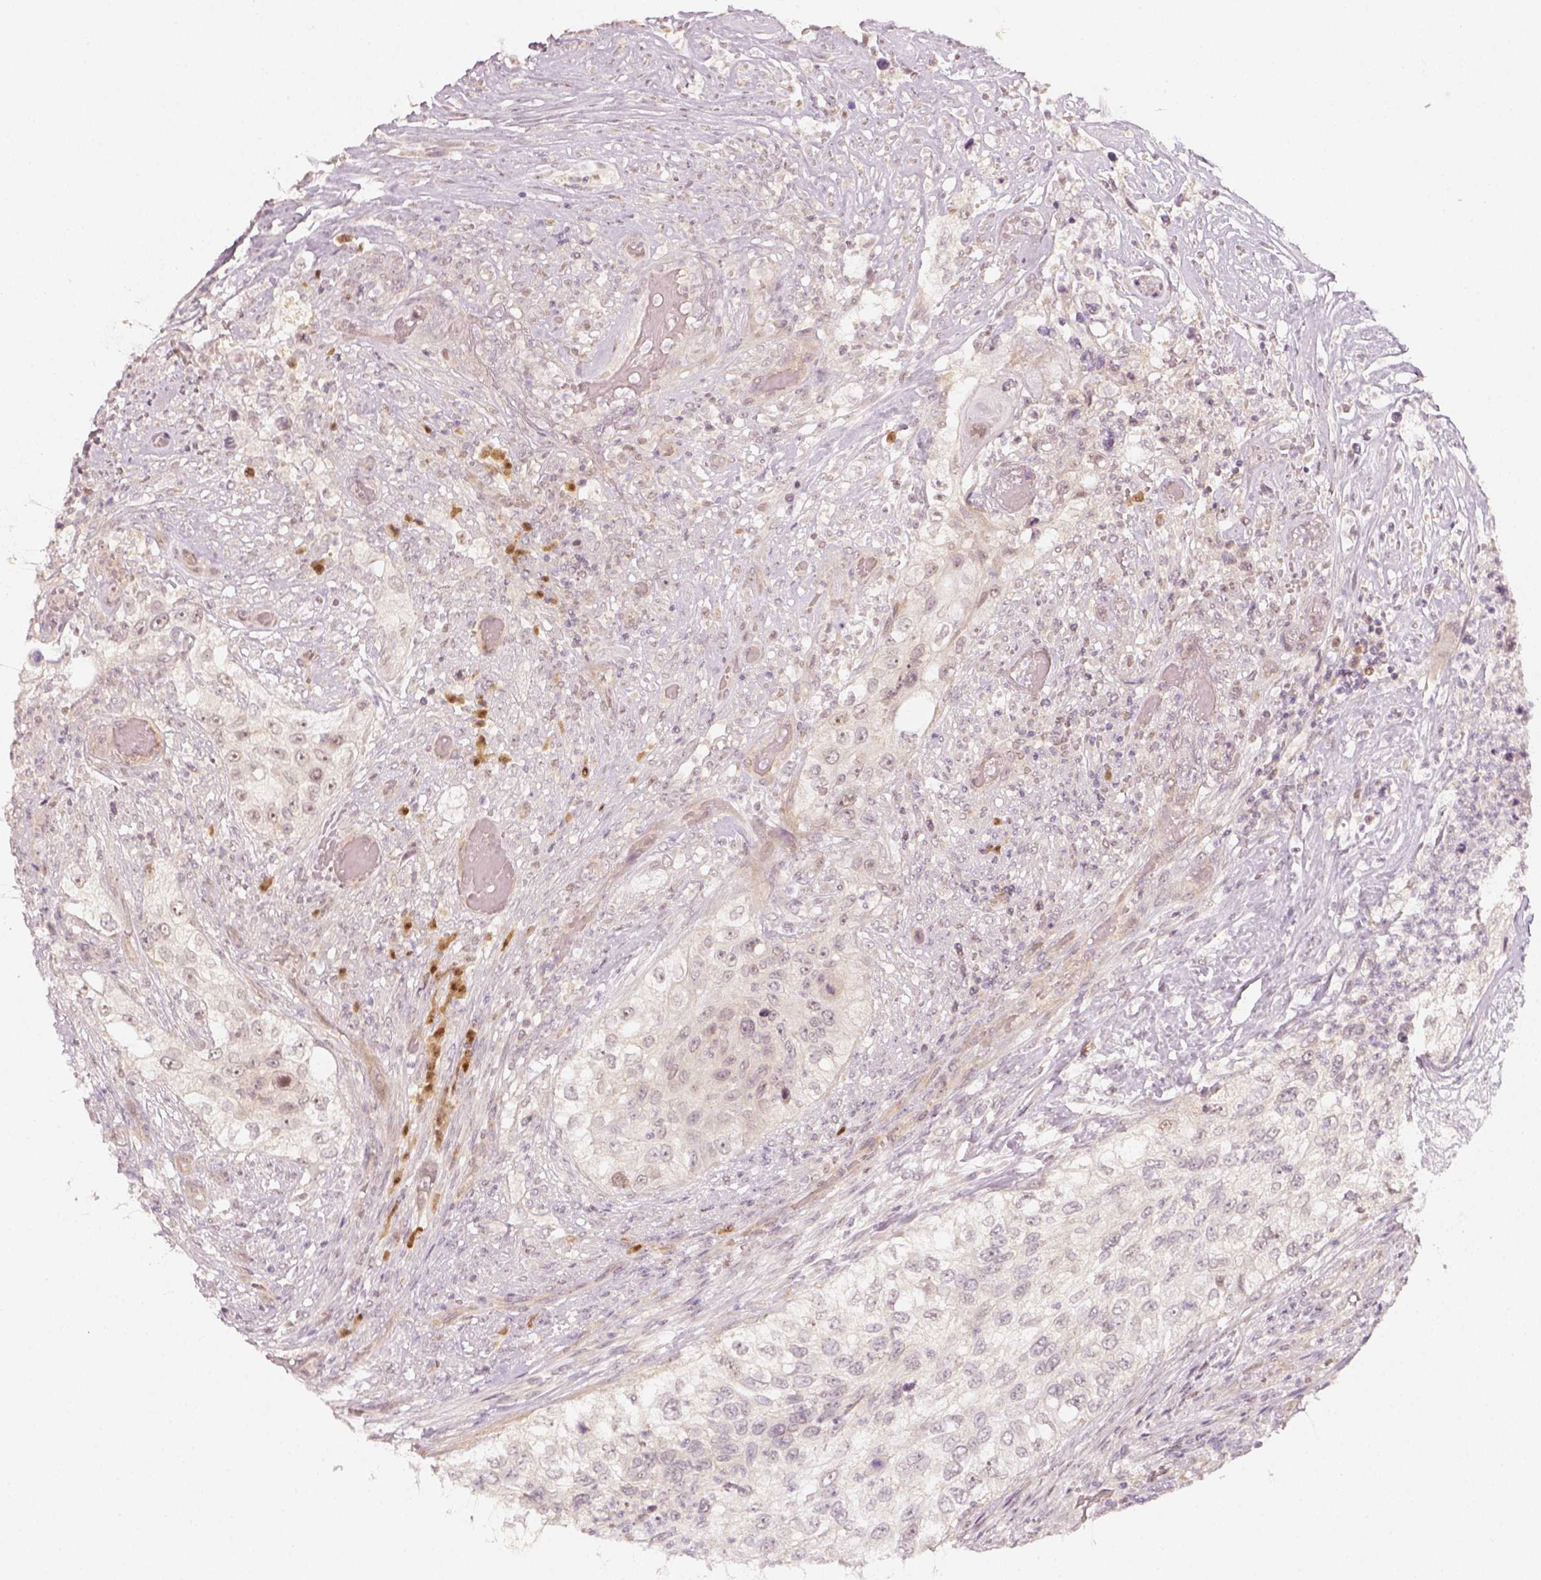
{"staining": {"intensity": "weak", "quantity": "<25%", "location": "nuclear"}, "tissue": "urothelial cancer", "cell_type": "Tumor cells", "image_type": "cancer", "snomed": [{"axis": "morphology", "description": "Urothelial carcinoma, High grade"}, {"axis": "topography", "description": "Urinary bladder"}], "caption": "DAB (3,3'-diaminobenzidine) immunohistochemical staining of human urothelial cancer reveals no significant staining in tumor cells.", "gene": "EAF2", "patient": {"sex": "female", "age": 60}}